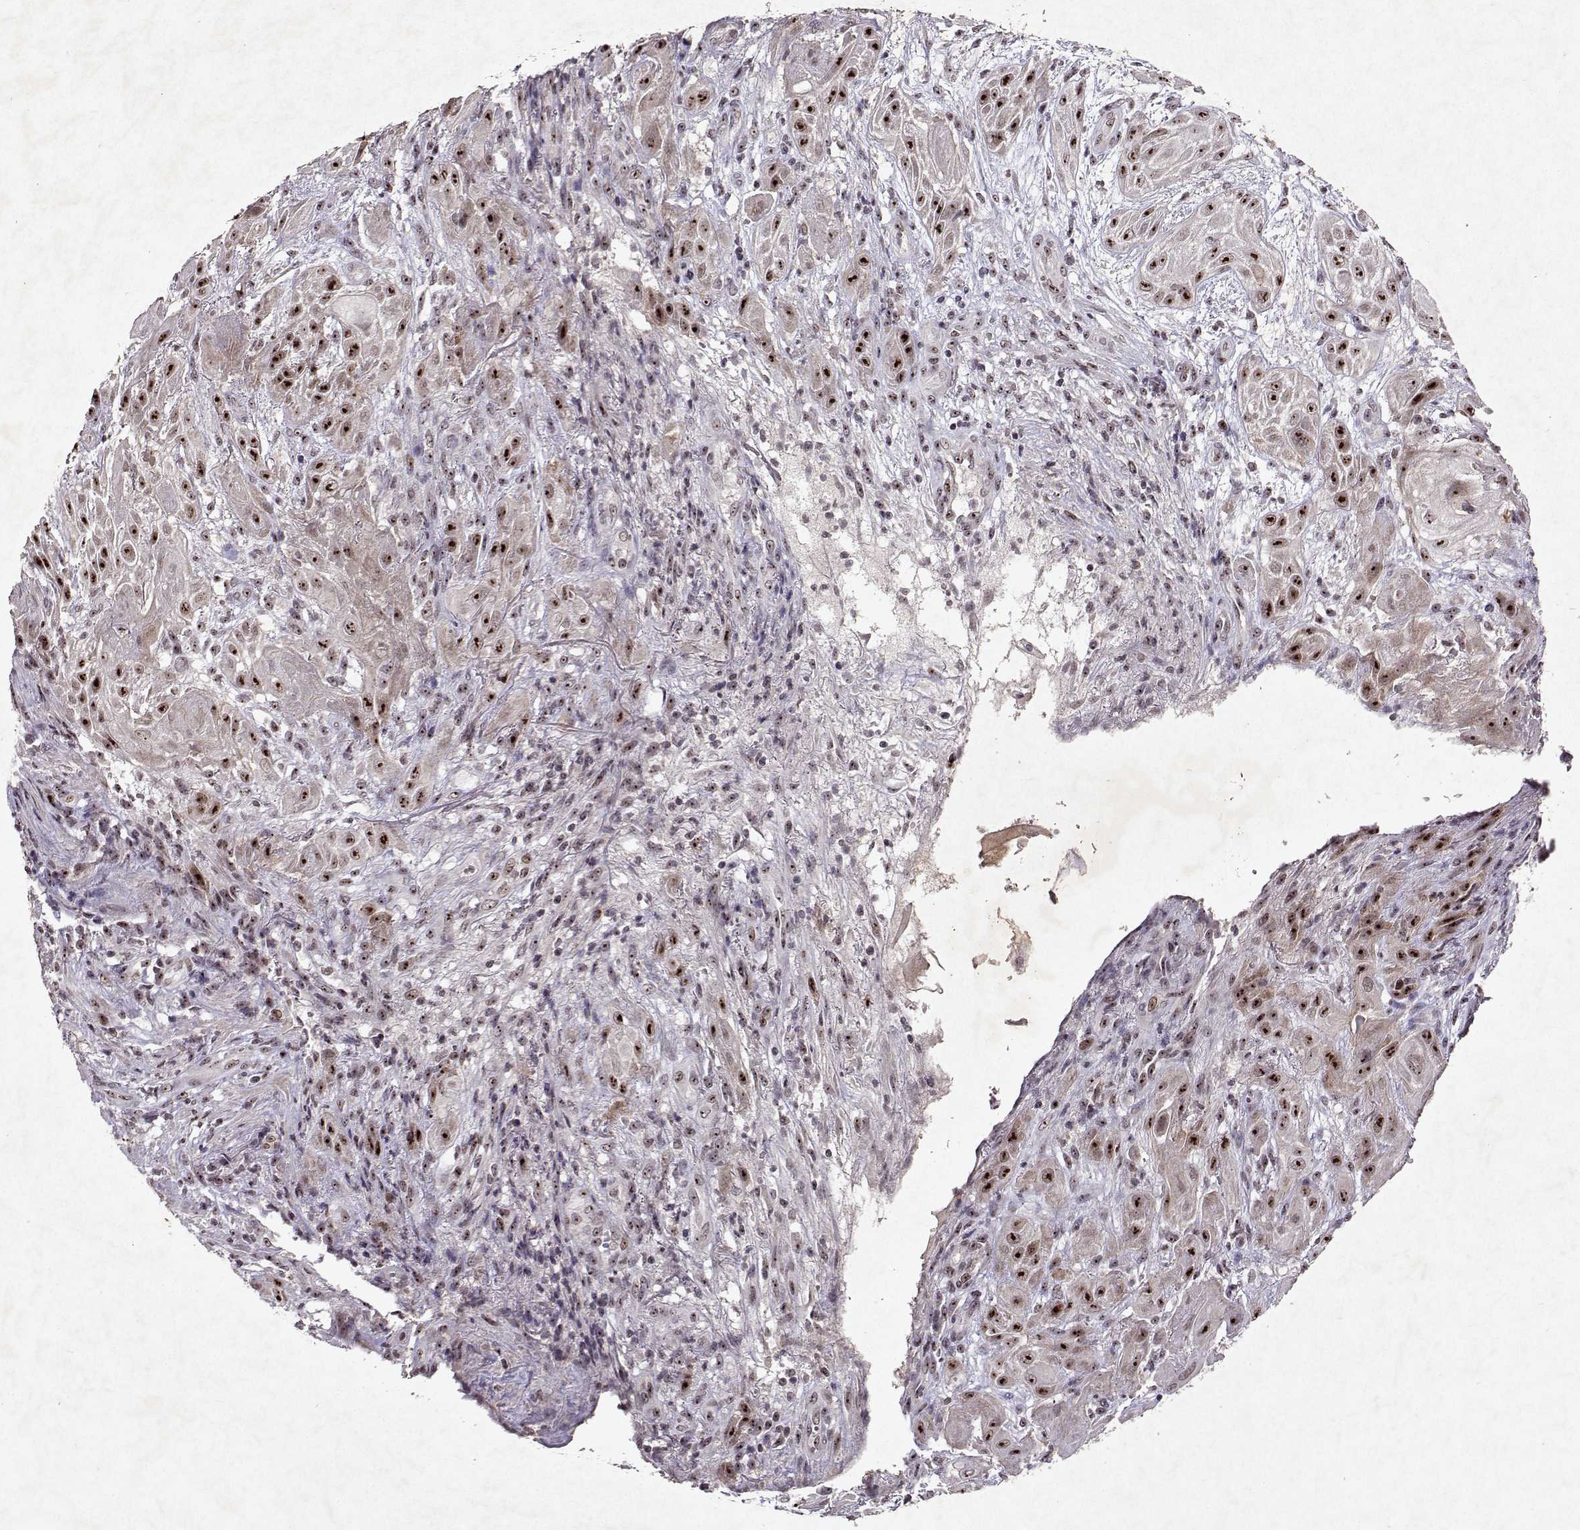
{"staining": {"intensity": "strong", "quantity": ">75%", "location": "nuclear"}, "tissue": "skin cancer", "cell_type": "Tumor cells", "image_type": "cancer", "snomed": [{"axis": "morphology", "description": "Squamous cell carcinoma, NOS"}, {"axis": "topography", "description": "Skin"}], "caption": "High-power microscopy captured an immunohistochemistry (IHC) photomicrograph of skin cancer (squamous cell carcinoma), revealing strong nuclear staining in approximately >75% of tumor cells.", "gene": "DDX56", "patient": {"sex": "male", "age": 62}}